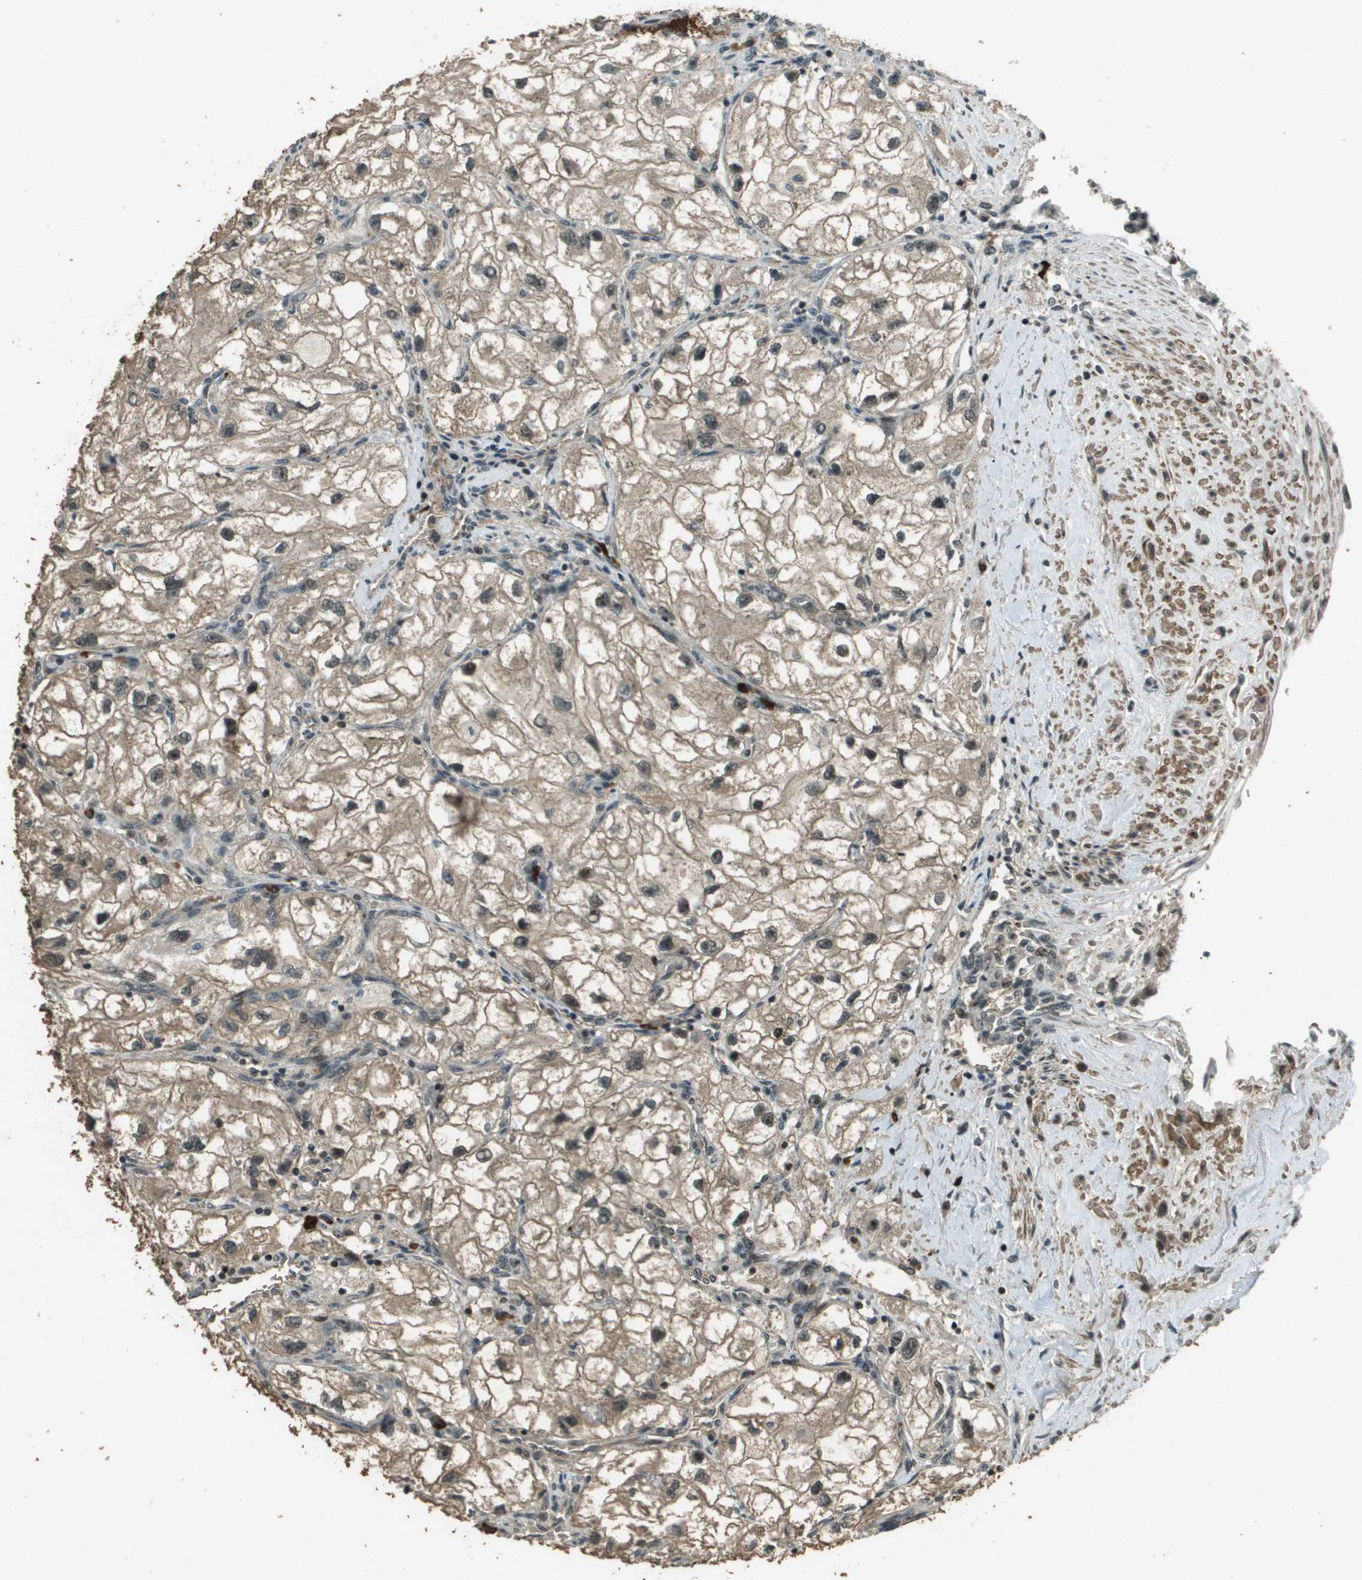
{"staining": {"intensity": "moderate", "quantity": ">75%", "location": "cytoplasmic/membranous"}, "tissue": "renal cancer", "cell_type": "Tumor cells", "image_type": "cancer", "snomed": [{"axis": "morphology", "description": "Adenocarcinoma, NOS"}, {"axis": "topography", "description": "Kidney"}], "caption": "Brown immunohistochemical staining in human renal adenocarcinoma displays moderate cytoplasmic/membranous staining in approximately >75% of tumor cells.", "gene": "SDC3", "patient": {"sex": "female", "age": 70}}